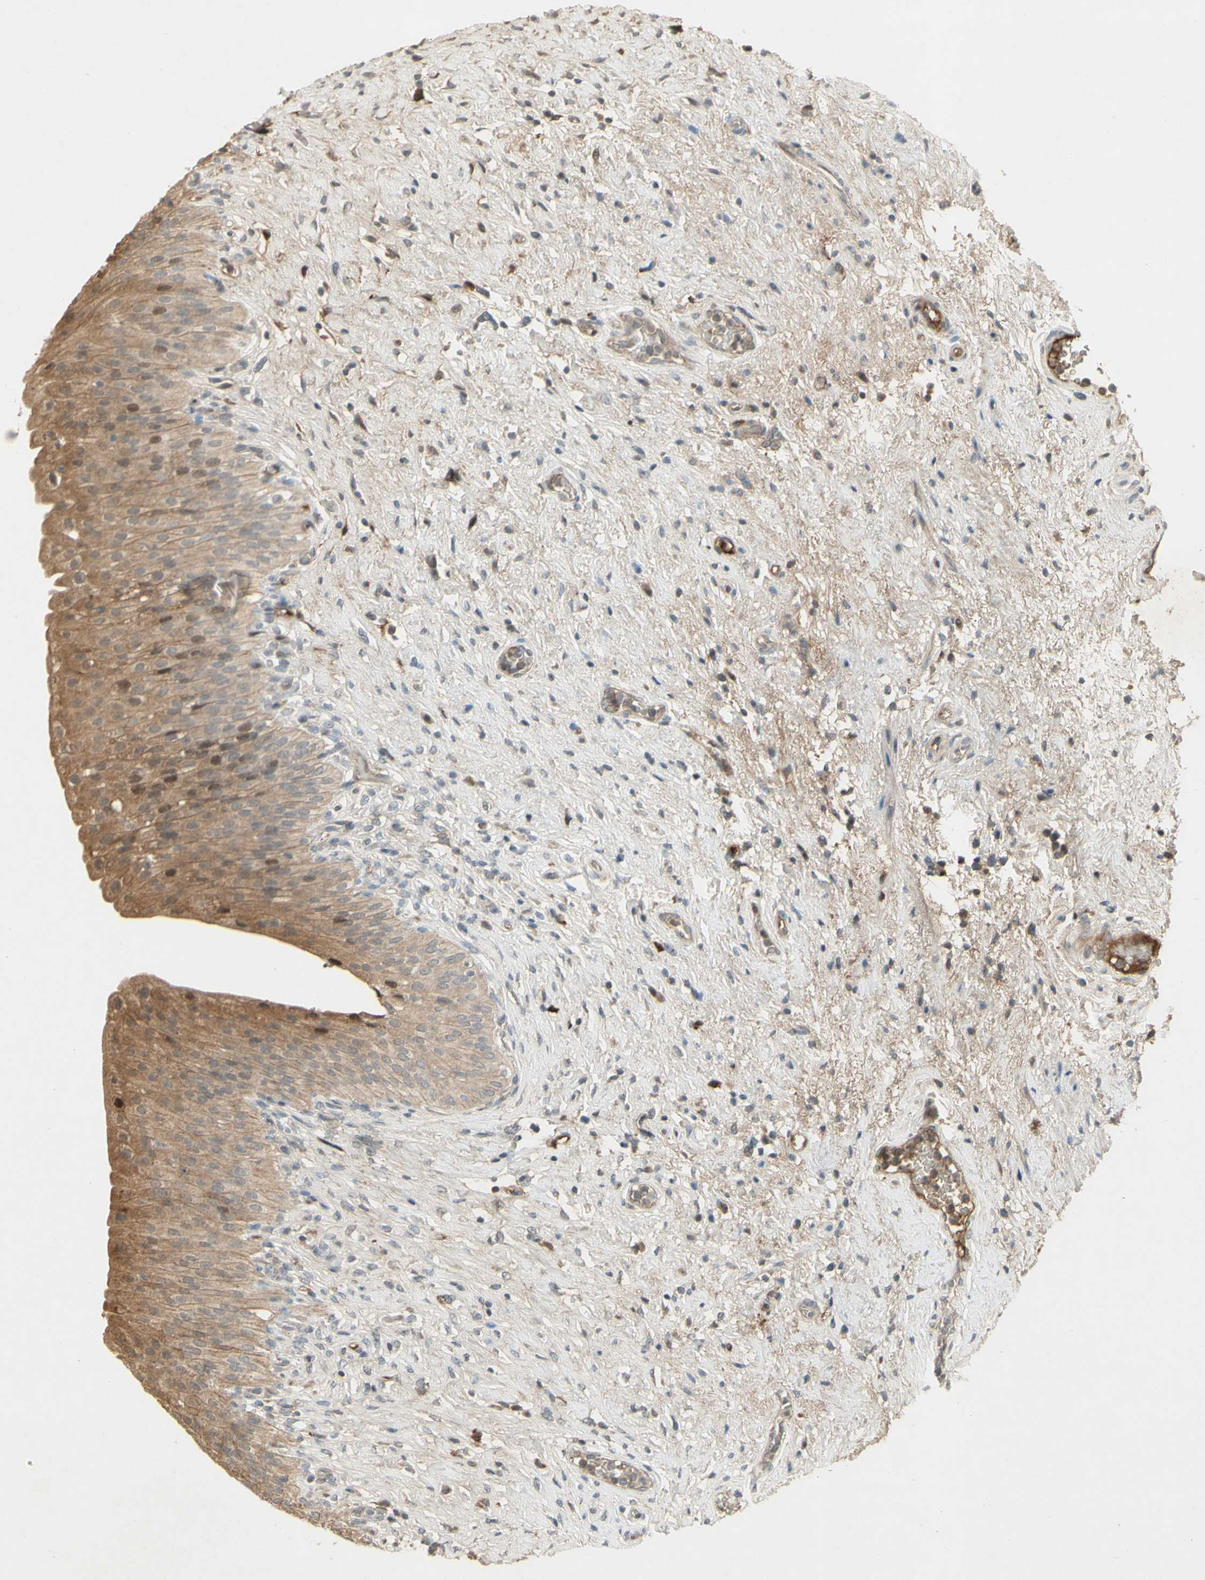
{"staining": {"intensity": "weak", "quantity": "25%-75%", "location": "cytoplasmic/membranous,nuclear"}, "tissue": "urinary bladder", "cell_type": "Urothelial cells", "image_type": "normal", "snomed": [{"axis": "morphology", "description": "Normal tissue, NOS"}, {"axis": "morphology", "description": "Urothelial carcinoma, High grade"}, {"axis": "topography", "description": "Urinary bladder"}], "caption": "Urinary bladder stained with a brown dye demonstrates weak cytoplasmic/membranous,nuclear positive expression in approximately 25%-75% of urothelial cells.", "gene": "NRG4", "patient": {"sex": "male", "age": 46}}